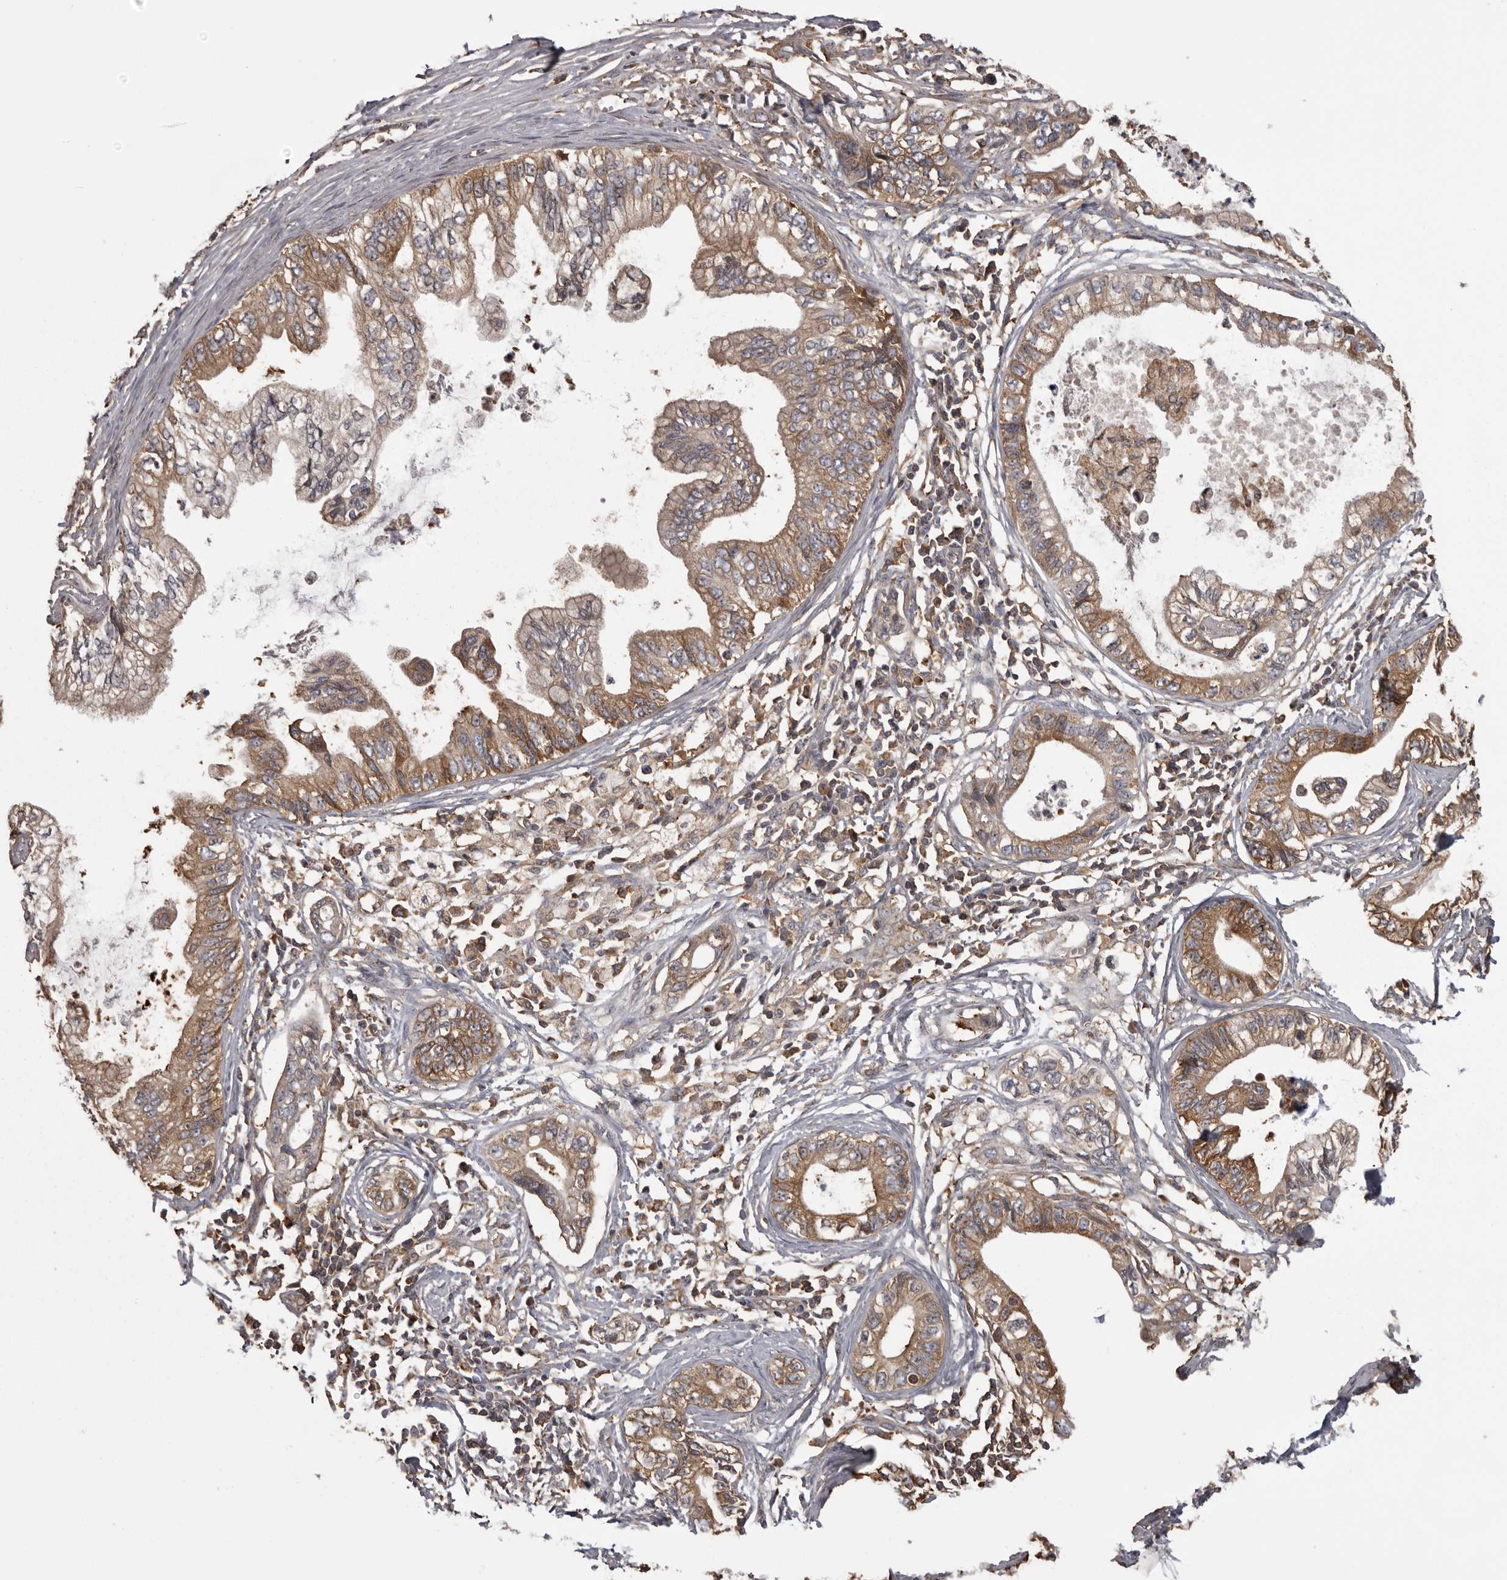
{"staining": {"intensity": "moderate", "quantity": ">75%", "location": "cytoplasmic/membranous"}, "tissue": "pancreatic cancer", "cell_type": "Tumor cells", "image_type": "cancer", "snomed": [{"axis": "morphology", "description": "Adenocarcinoma, NOS"}, {"axis": "topography", "description": "Pancreas"}], "caption": "About >75% of tumor cells in pancreatic cancer (adenocarcinoma) exhibit moderate cytoplasmic/membranous protein positivity as visualized by brown immunohistochemical staining.", "gene": "DARS1", "patient": {"sex": "male", "age": 56}}